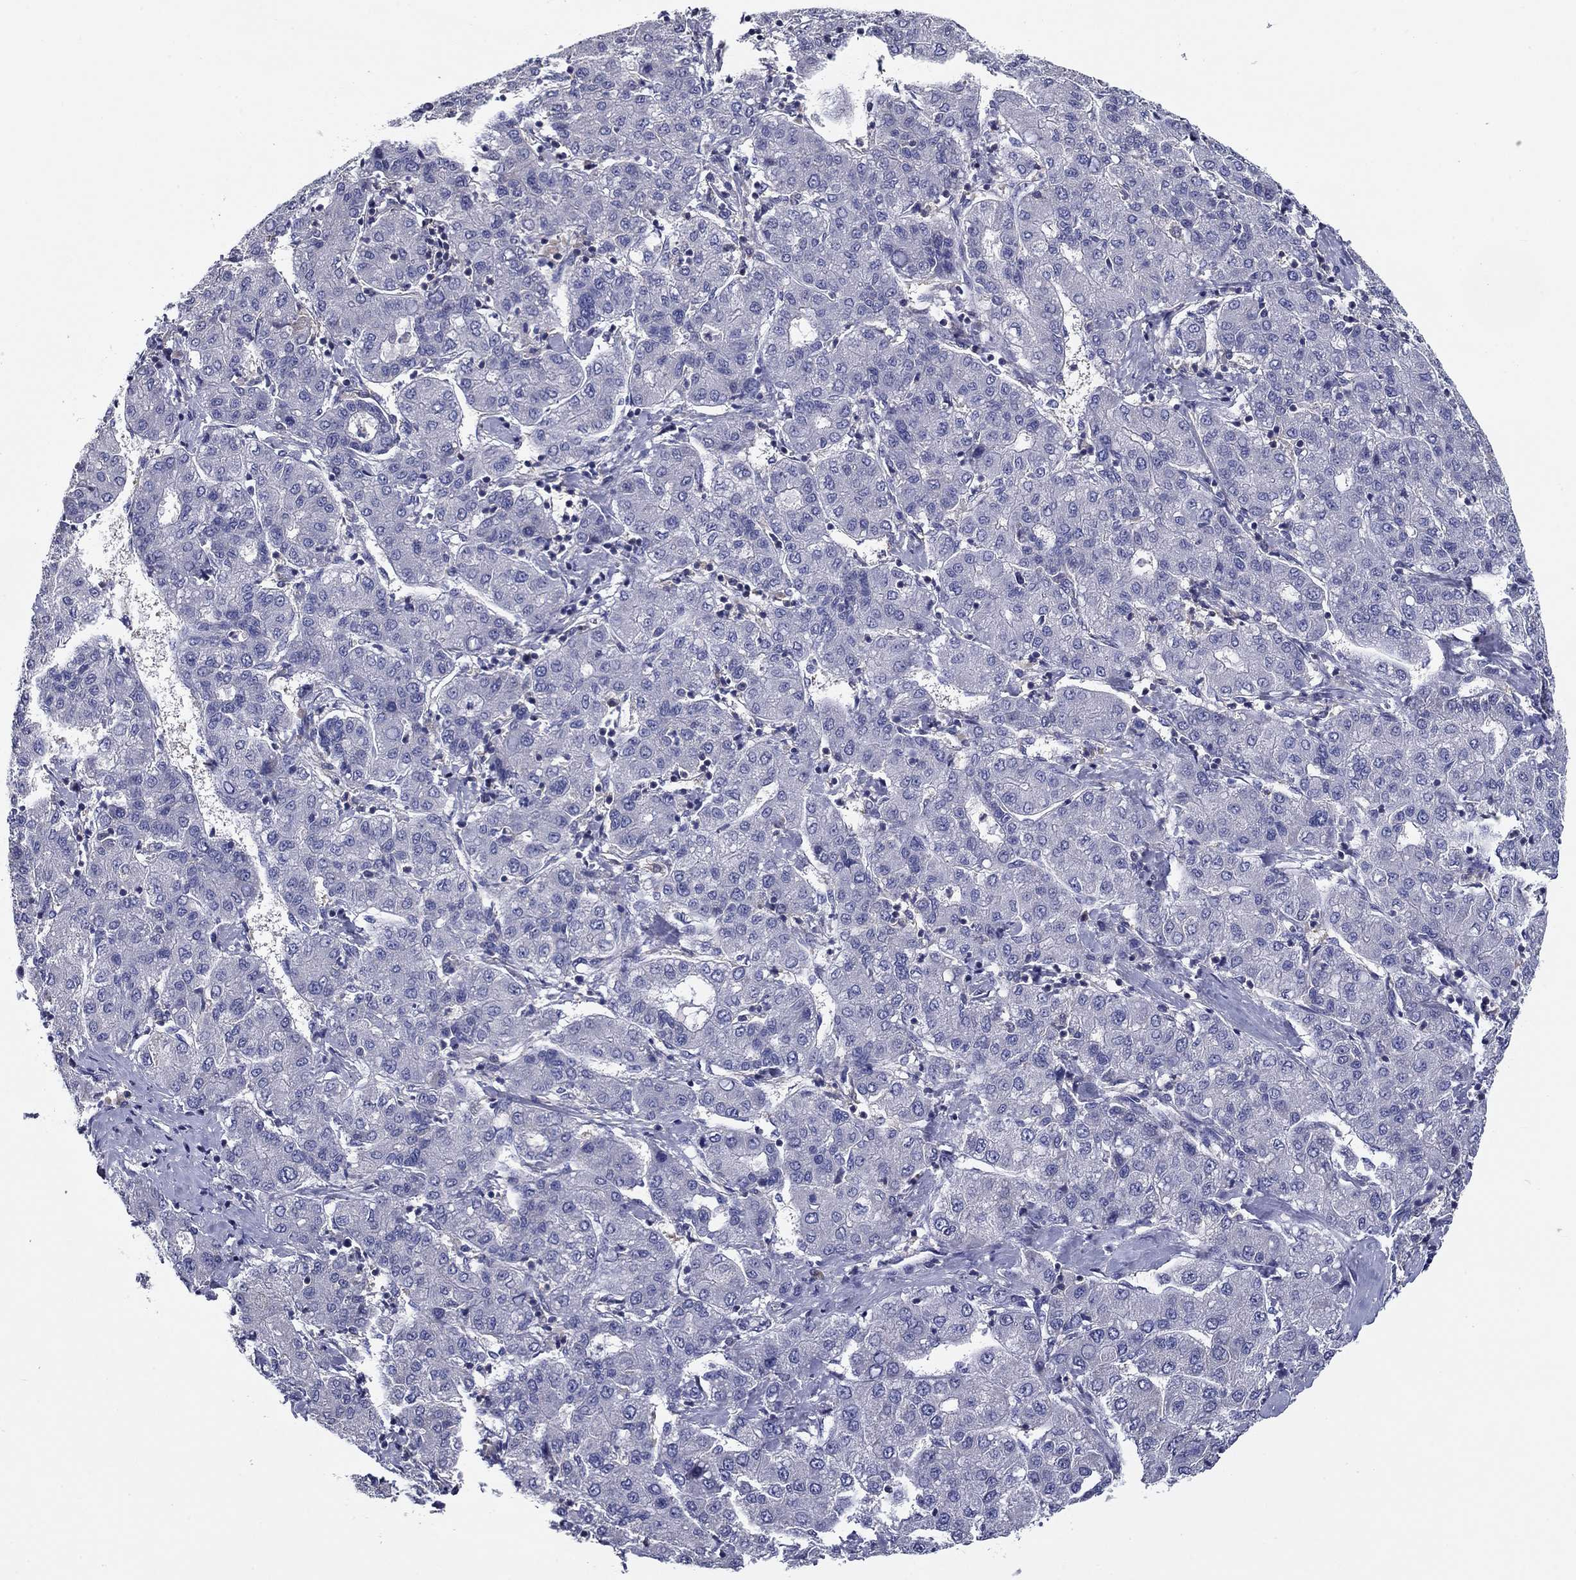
{"staining": {"intensity": "negative", "quantity": "none", "location": "none"}, "tissue": "liver cancer", "cell_type": "Tumor cells", "image_type": "cancer", "snomed": [{"axis": "morphology", "description": "Carcinoma, Hepatocellular, NOS"}, {"axis": "topography", "description": "Liver"}], "caption": "Immunohistochemical staining of liver cancer (hepatocellular carcinoma) exhibits no significant expression in tumor cells. Brightfield microscopy of IHC stained with DAB (3,3'-diaminobenzidine) (brown) and hematoxylin (blue), captured at high magnification.", "gene": "POU2F2", "patient": {"sex": "male", "age": 65}}